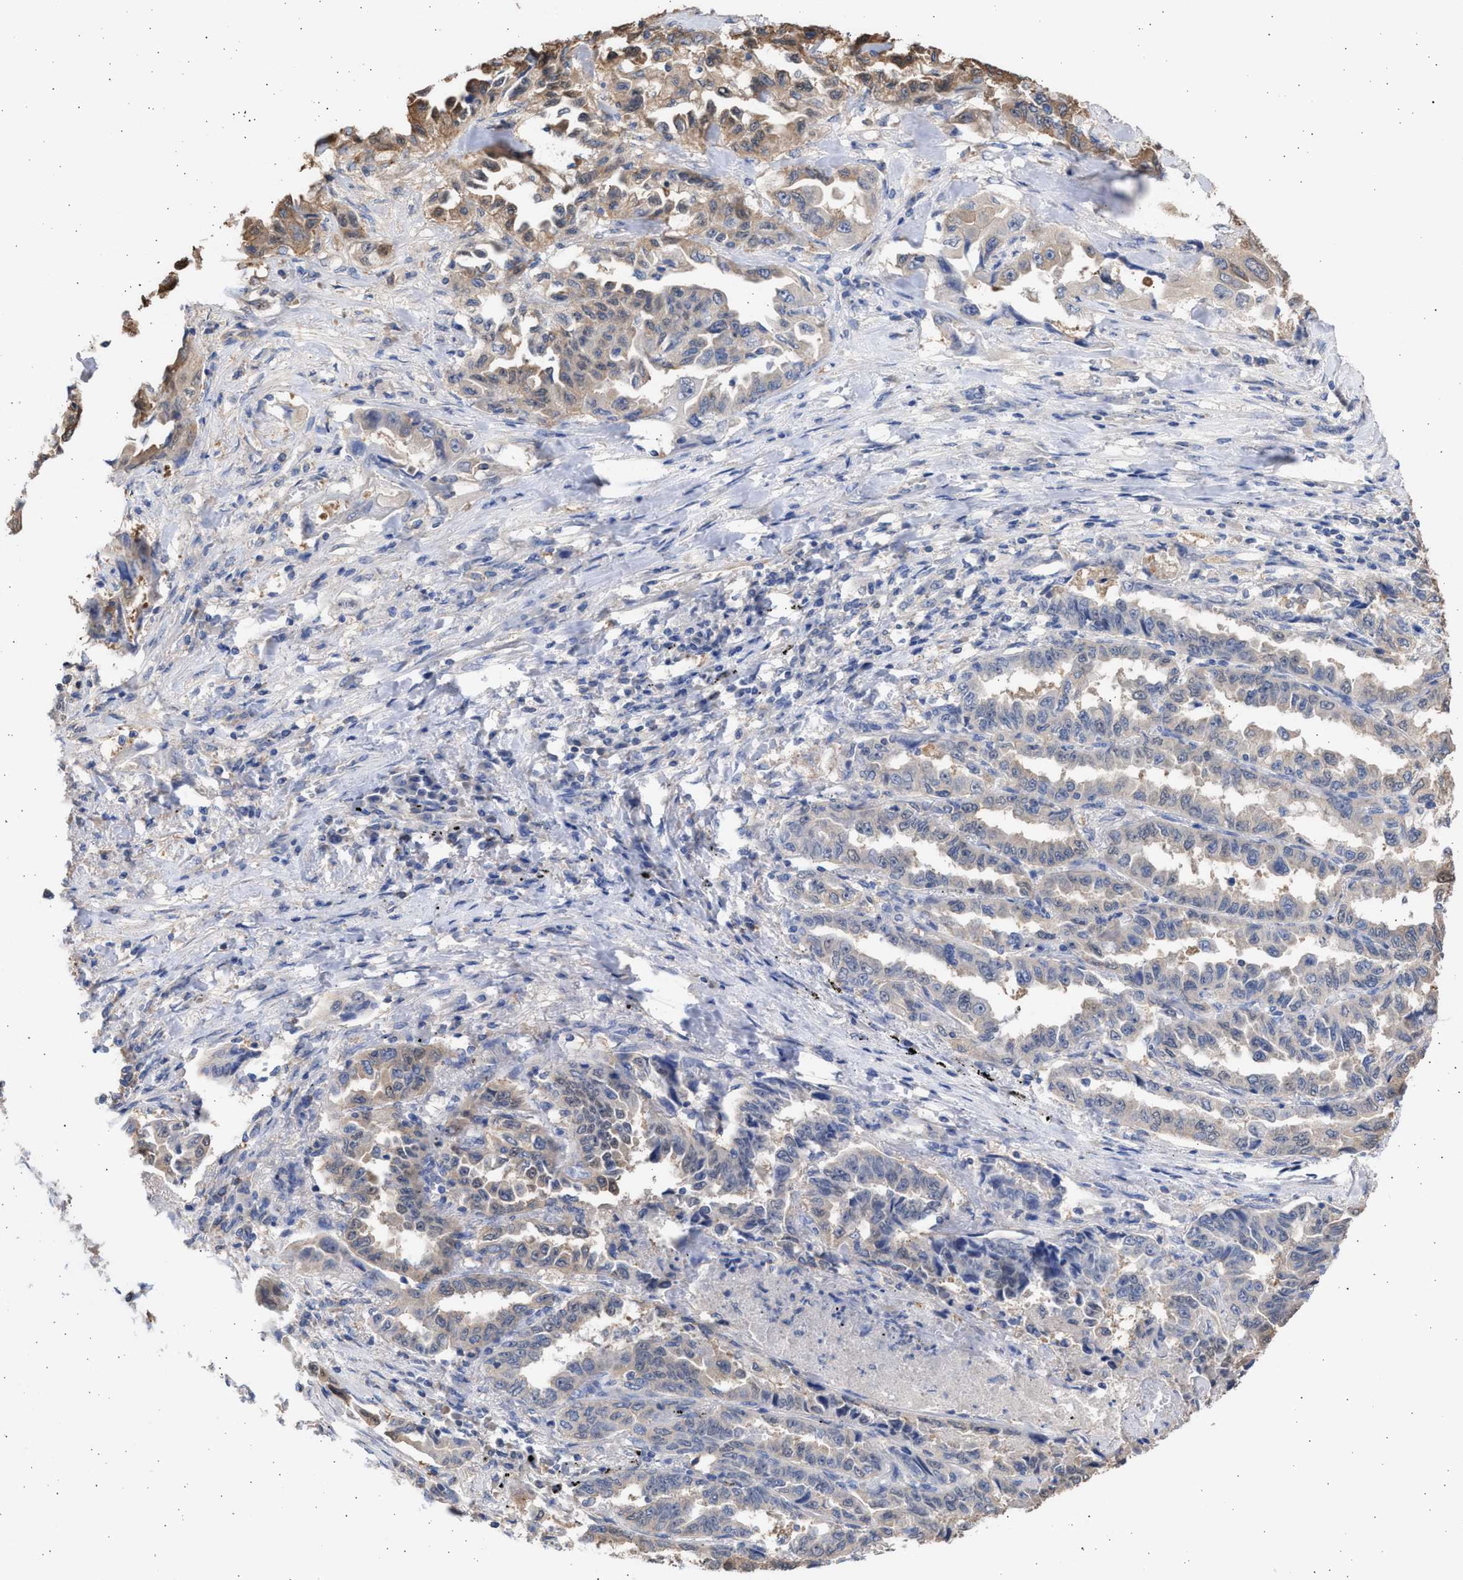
{"staining": {"intensity": "weak", "quantity": "25%-75%", "location": "cytoplasmic/membranous"}, "tissue": "lung cancer", "cell_type": "Tumor cells", "image_type": "cancer", "snomed": [{"axis": "morphology", "description": "Adenocarcinoma, NOS"}, {"axis": "topography", "description": "Lung"}], "caption": "Lung adenocarcinoma stained with a brown dye displays weak cytoplasmic/membranous positive staining in approximately 25%-75% of tumor cells.", "gene": "ALDOC", "patient": {"sex": "female", "age": 51}}